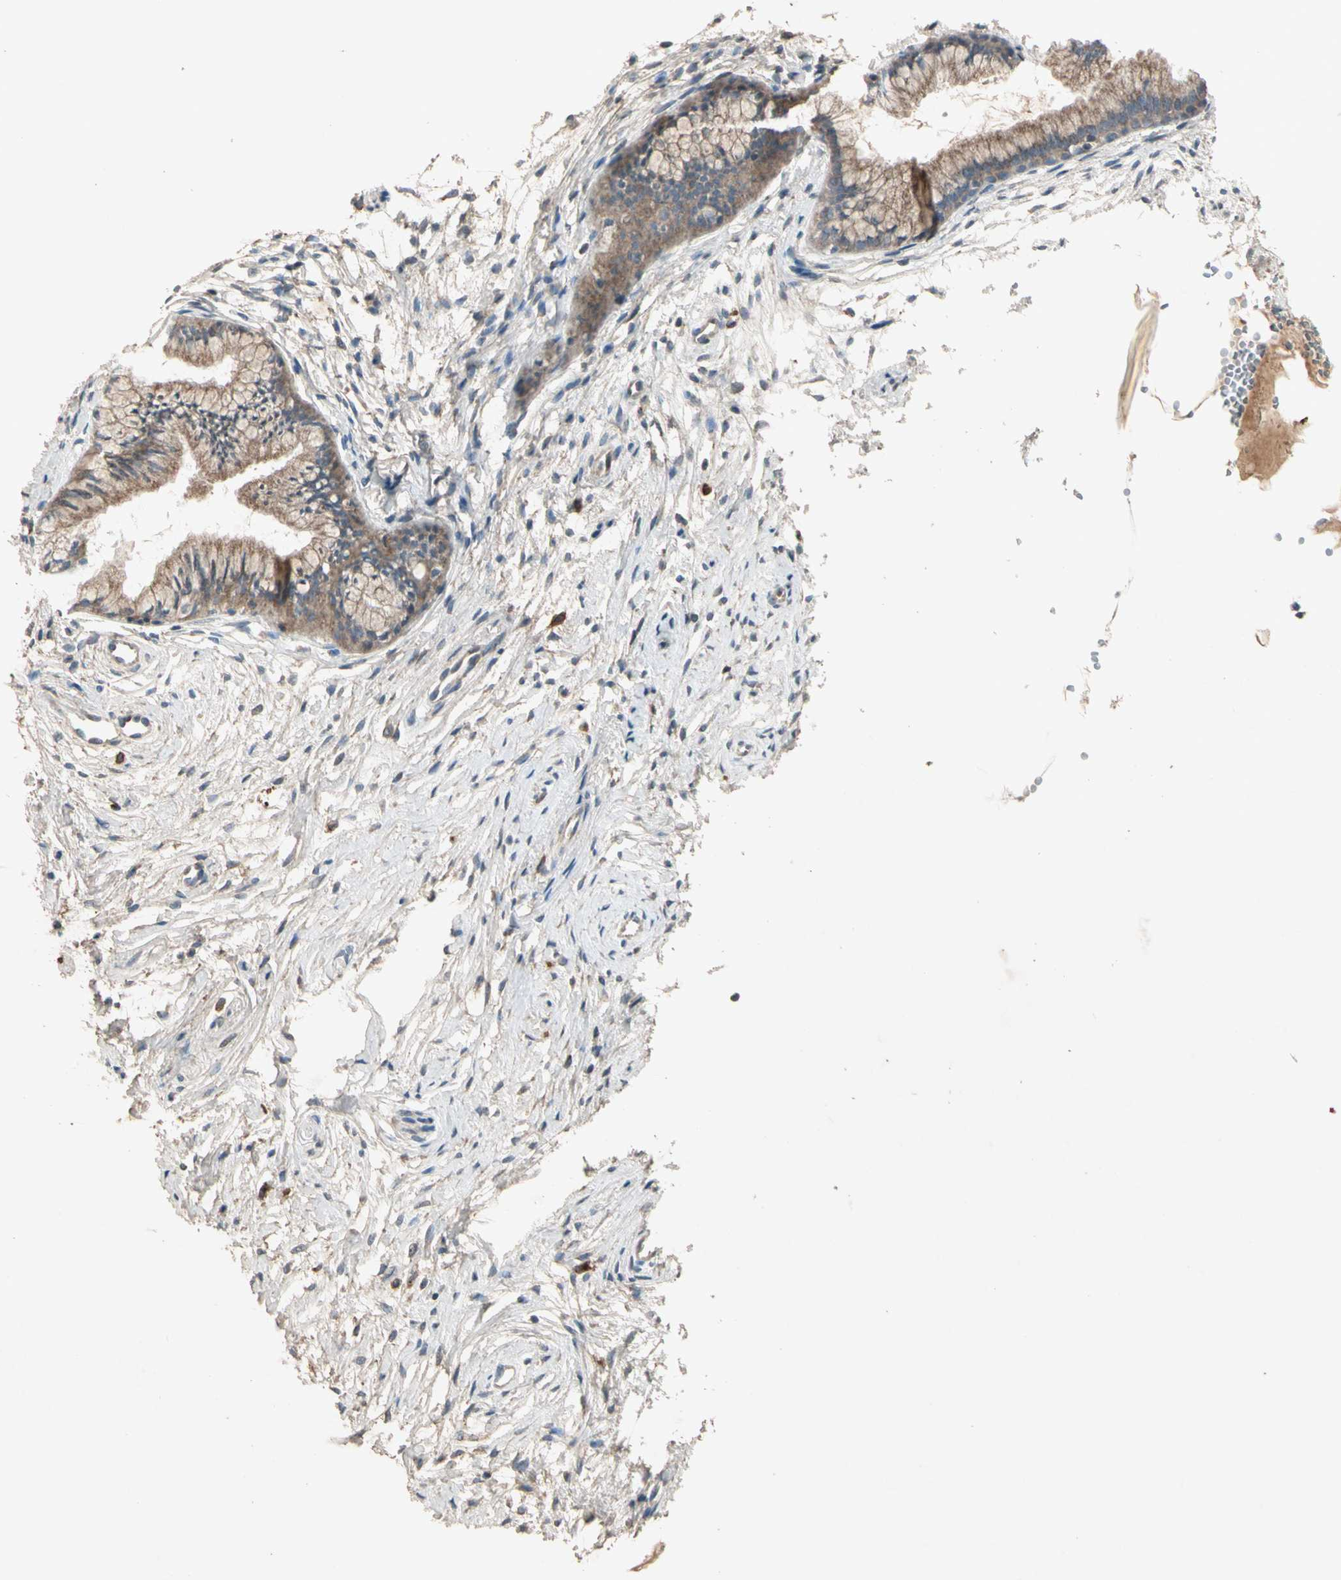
{"staining": {"intensity": "moderate", "quantity": ">75%", "location": "cytoplasmic/membranous"}, "tissue": "cervix", "cell_type": "Glandular cells", "image_type": "normal", "snomed": [{"axis": "morphology", "description": "Normal tissue, NOS"}, {"axis": "topography", "description": "Cervix"}], "caption": "A histopathology image of human cervix stained for a protein demonstrates moderate cytoplasmic/membranous brown staining in glandular cells.", "gene": "GPLD1", "patient": {"sex": "female", "age": 39}}